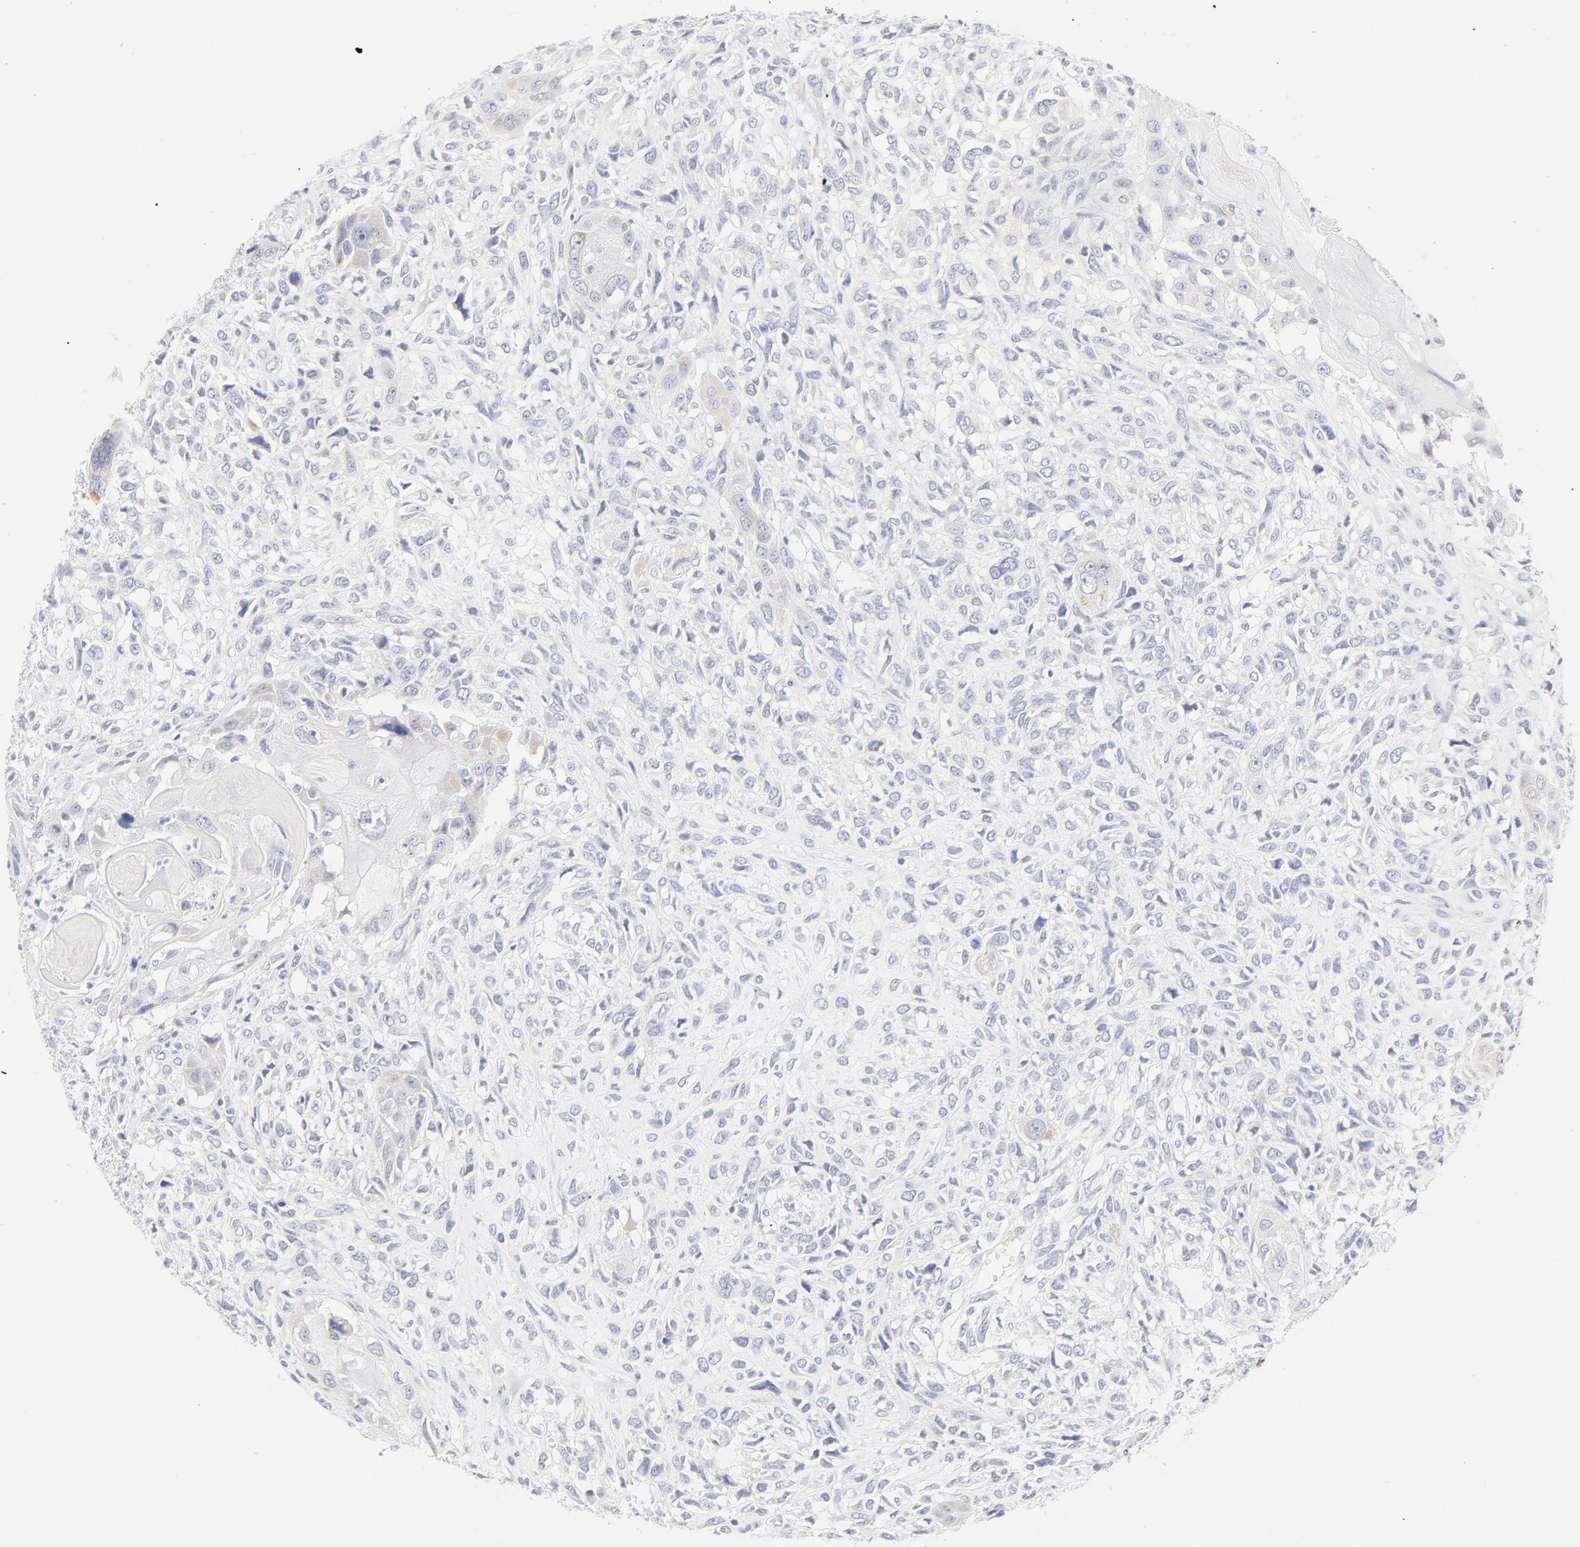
{"staining": {"intensity": "moderate", "quantity": "25%-75%", "location": "cytoplasmic/membranous"}, "tissue": "head and neck cancer", "cell_type": "Tumor cells", "image_type": "cancer", "snomed": [{"axis": "morphology", "description": "Neoplasm, malignant, NOS"}, {"axis": "topography", "description": "Salivary gland"}, {"axis": "topography", "description": "Head-Neck"}], "caption": "The image exhibits immunohistochemical staining of head and neck malignant neoplasm. There is moderate cytoplasmic/membranous staining is present in approximately 25%-75% of tumor cells. The protein of interest is shown in brown color, while the nuclei are stained blue.", "gene": "NPNT", "patient": {"sex": "male", "age": 43}}